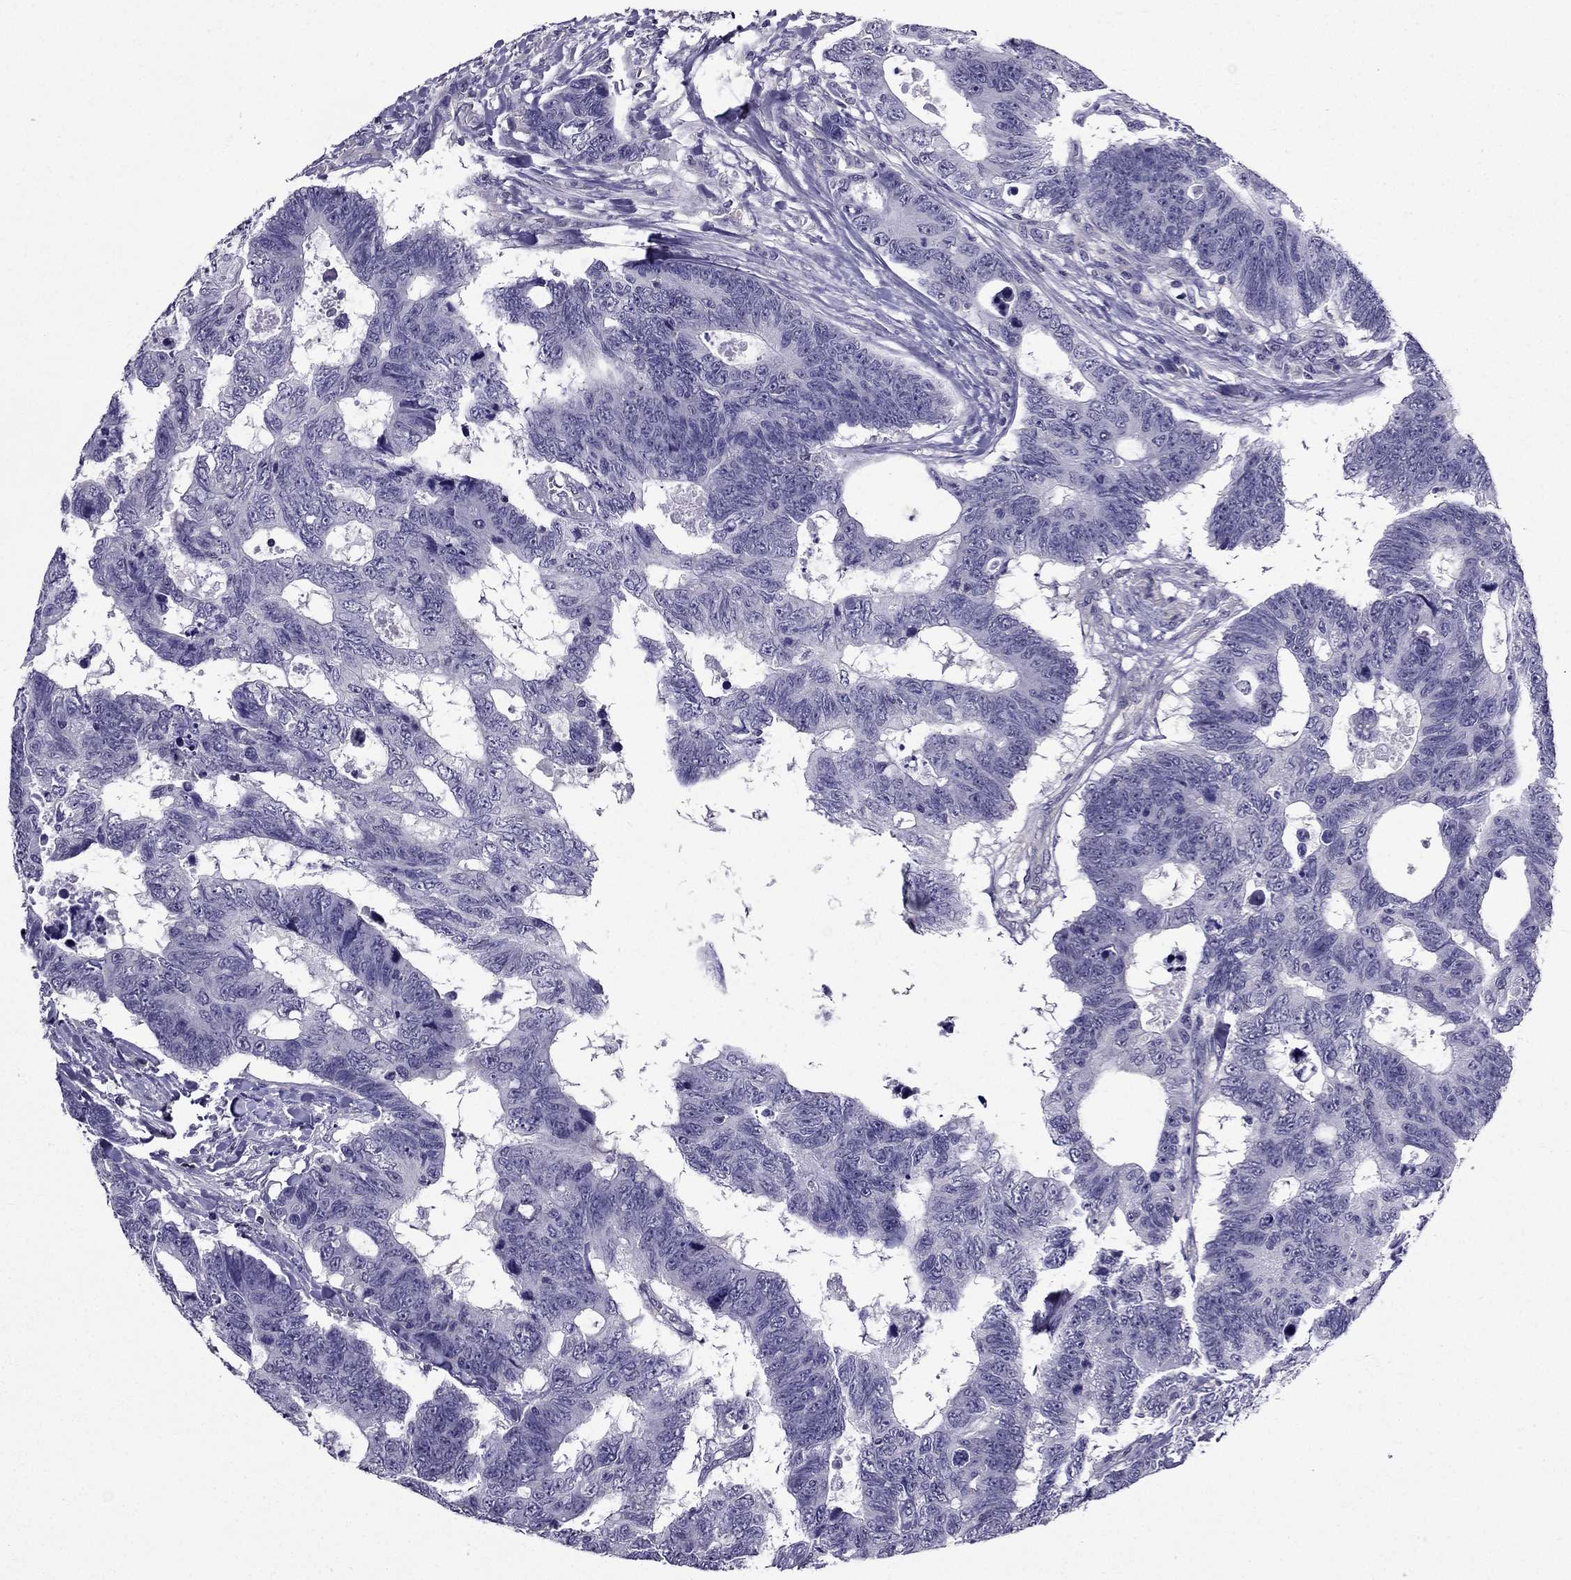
{"staining": {"intensity": "negative", "quantity": "none", "location": "none"}, "tissue": "colorectal cancer", "cell_type": "Tumor cells", "image_type": "cancer", "snomed": [{"axis": "morphology", "description": "Adenocarcinoma, NOS"}, {"axis": "topography", "description": "Colon"}], "caption": "Human adenocarcinoma (colorectal) stained for a protein using IHC shows no positivity in tumor cells.", "gene": "AAK1", "patient": {"sex": "female", "age": 77}}